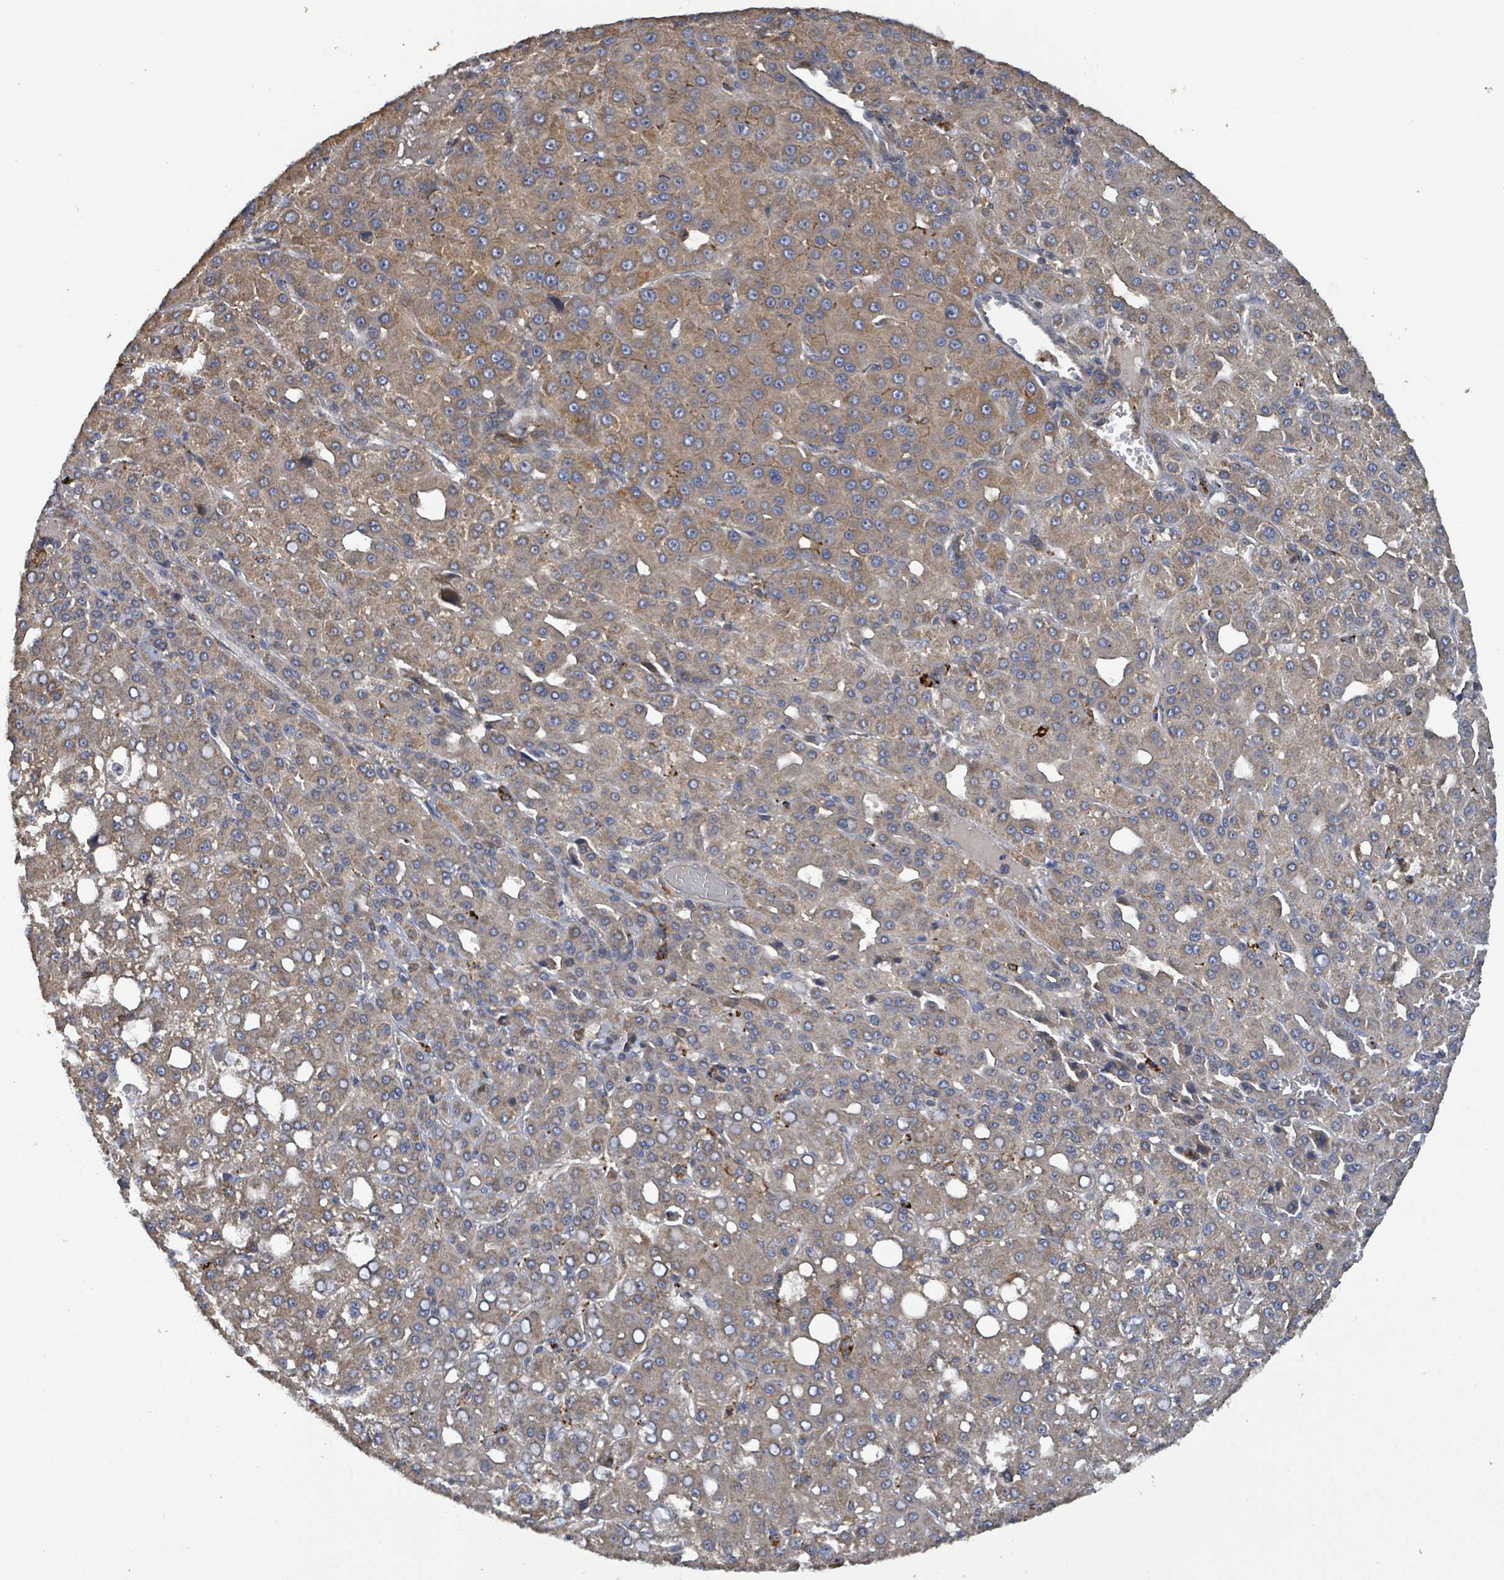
{"staining": {"intensity": "moderate", "quantity": ">75%", "location": "cytoplasmic/membranous"}, "tissue": "liver cancer", "cell_type": "Tumor cells", "image_type": "cancer", "snomed": [{"axis": "morphology", "description": "Carcinoma, Hepatocellular, NOS"}, {"axis": "topography", "description": "Liver"}], "caption": "High-magnification brightfield microscopy of liver cancer stained with DAB (3,3'-diaminobenzidine) (brown) and counterstained with hematoxylin (blue). tumor cells exhibit moderate cytoplasmic/membranous expression is present in approximately>75% of cells.", "gene": "PLAAT1", "patient": {"sex": "male", "age": 65}}